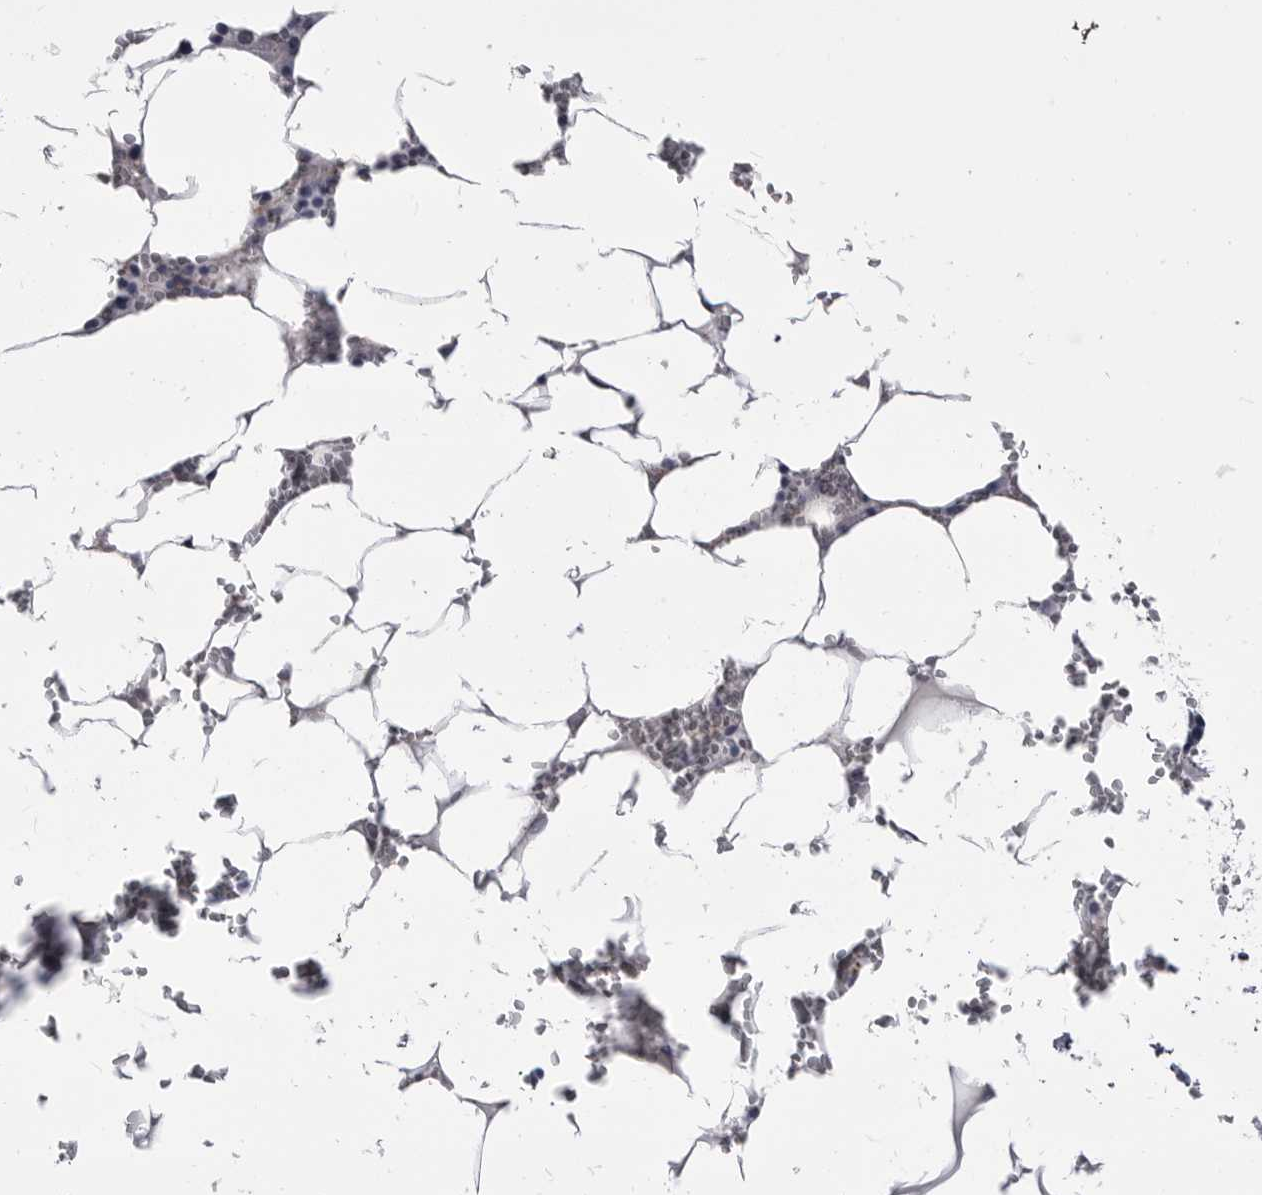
{"staining": {"intensity": "negative", "quantity": "none", "location": "none"}, "tissue": "bone marrow", "cell_type": "Hematopoietic cells", "image_type": "normal", "snomed": [{"axis": "morphology", "description": "Normal tissue, NOS"}, {"axis": "topography", "description": "Bone marrow"}], "caption": "Immunohistochemistry (IHC) photomicrograph of benign human bone marrow stained for a protein (brown), which displays no staining in hematopoietic cells. The staining was performed using DAB to visualize the protein expression in brown, while the nuclei were stained in blue with hematoxylin (Magnification: 20x).", "gene": "ANK2", "patient": {"sex": "male", "age": 70}}